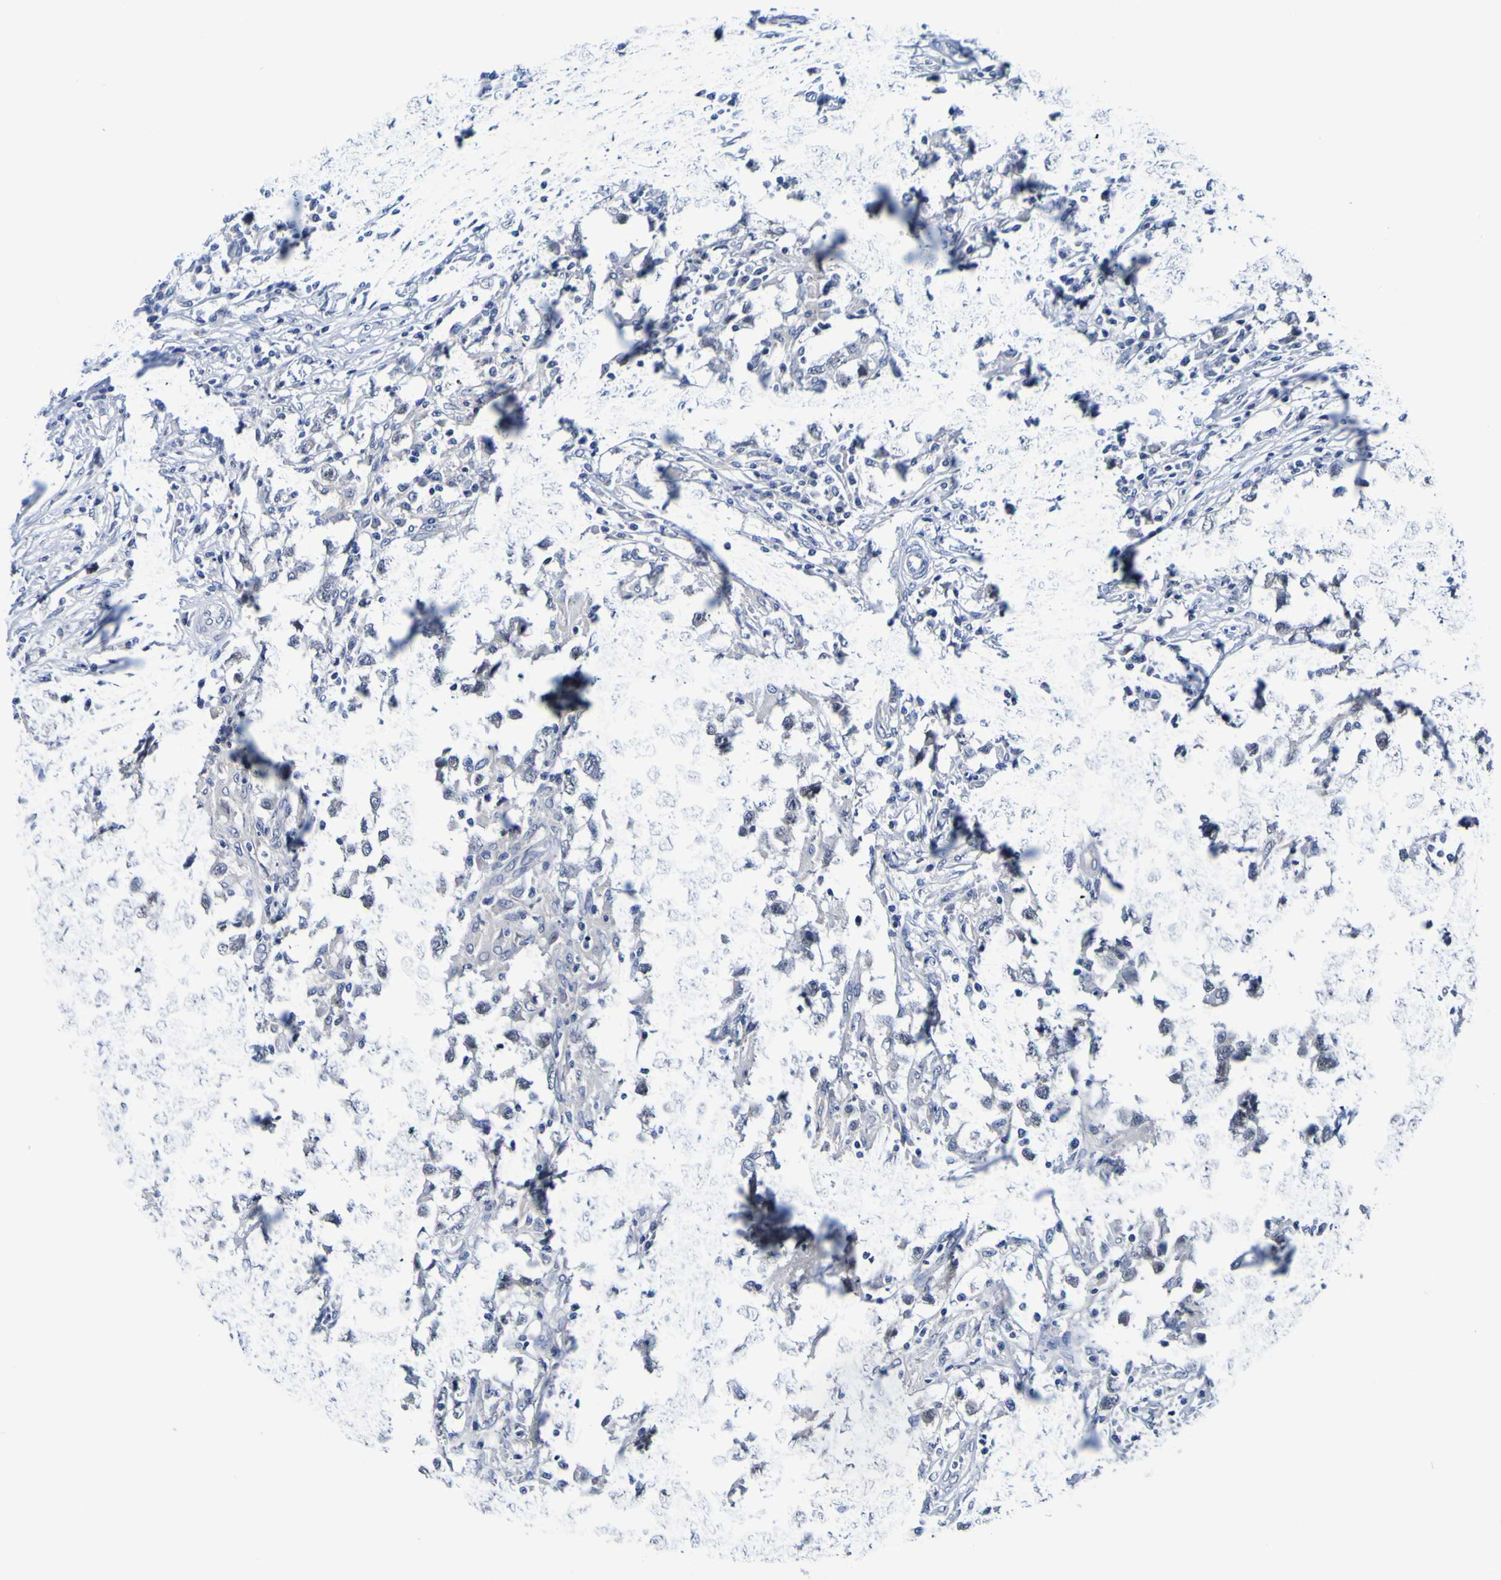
{"staining": {"intensity": "negative", "quantity": "none", "location": "none"}, "tissue": "testis cancer", "cell_type": "Tumor cells", "image_type": "cancer", "snomed": [{"axis": "morphology", "description": "Carcinoma, Embryonal, NOS"}, {"axis": "topography", "description": "Testis"}], "caption": "Immunohistochemistry (IHC) image of human embryonal carcinoma (testis) stained for a protein (brown), which shows no expression in tumor cells.", "gene": "VMA21", "patient": {"sex": "male", "age": 21}}